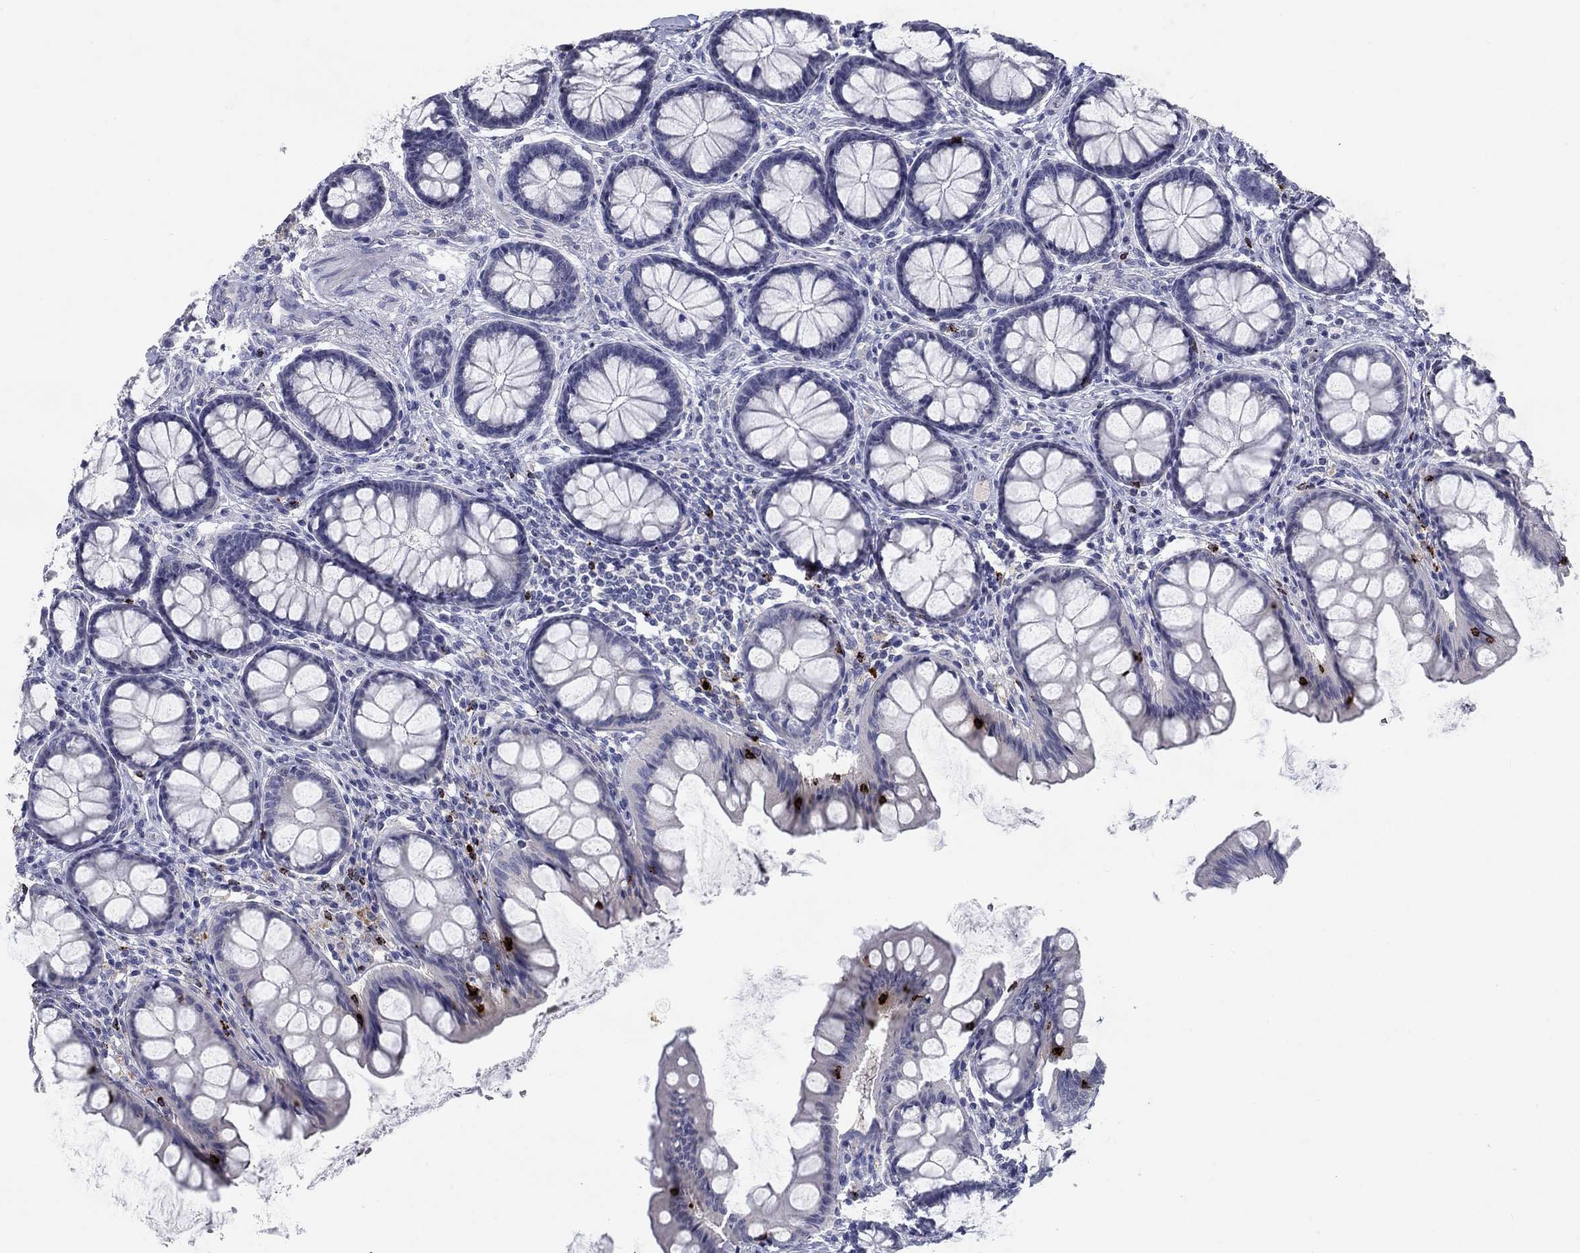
{"staining": {"intensity": "negative", "quantity": "none", "location": "none"}, "tissue": "colon", "cell_type": "Endothelial cells", "image_type": "normal", "snomed": [{"axis": "morphology", "description": "Normal tissue, NOS"}, {"axis": "topography", "description": "Colon"}], "caption": "The micrograph displays no significant positivity in endothelial cells of colon. (Brightfield microscopy of DAB IHC at high magnification).", "gene": "GZMA", "patient": {"sex": "female", "age": 65}}